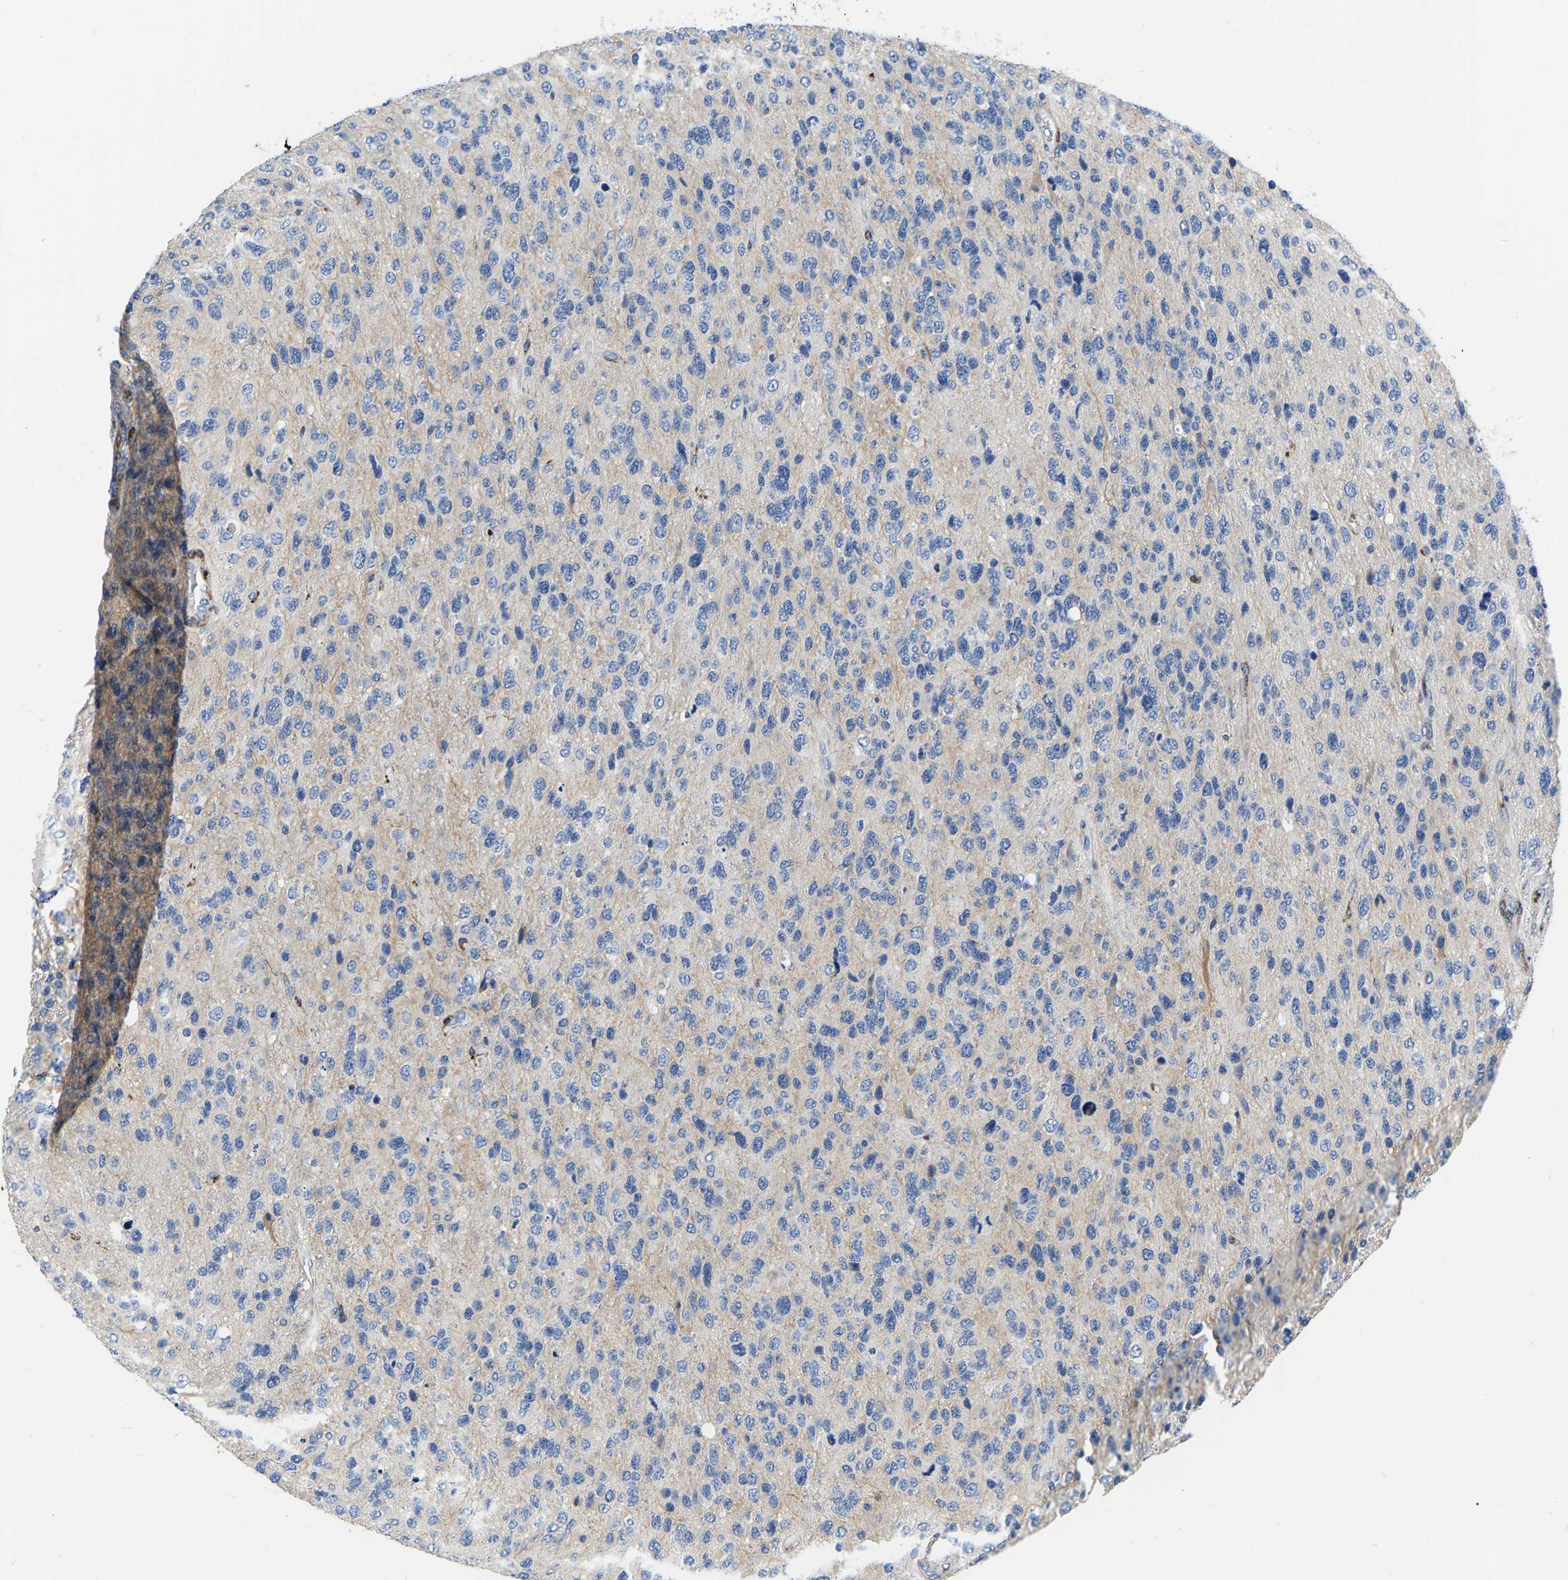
{"staining": {"intensity": "negative", "quantity": "none", "location": "none"}, "tissue": "glioma", "cell_type": "Tumor cells", "image_type": "cancer", "snomed": [{"axis": "morphology", "description": "Glioma, malignant, High grade"}, {"axis": "topography", "description": "Brain"}], "caption": "Immunohistochemistry (IHC) micrograph of neoplastic tissue: glioma stained with DAB (3,3'-diaminobenzidine) exhibits no significant protein staining in tumor cells.", "gene": "COL6A1", "patient": {"sex": "female", "age": 58}}